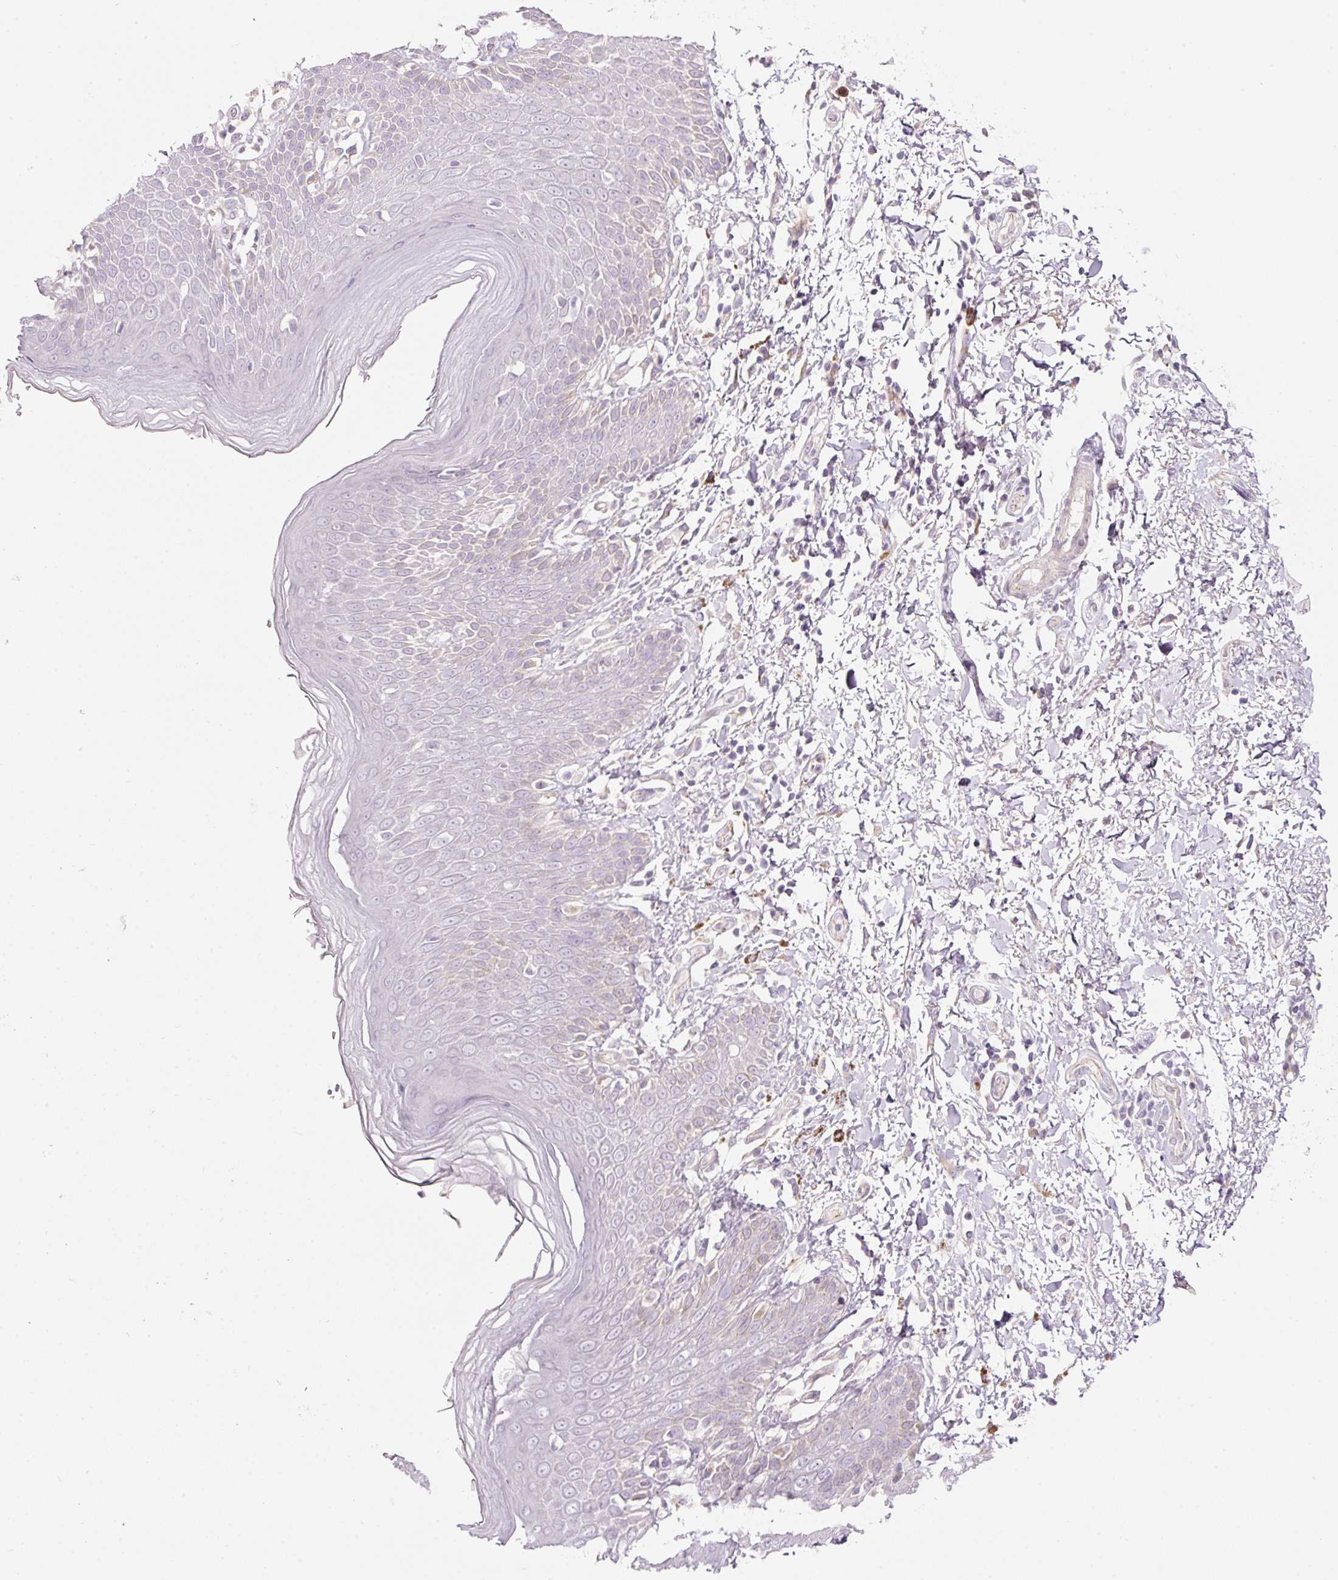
{"staining": {"intensity": "negative", "quantity": "none", "location": "none"}, "tissue": "skin", "cell_type": "Epidermal cells", "image_type": "normal", "snomed": [{"axis": "morphology", "description": "Normal tissue, NOS"}, {"axis": "topography", "description": "Peripheral nerve tissue"}], "caption": "A high-resolution histopathology image shows immunohistochemistry staining of normal skin, which shows no significant expression in epidermal cells. (Brightfield microscopy of DAB immunohistochemistry (IHC) at high magnification).", "gene": "NBPF11", "patient": {"sex": "male", "age": 51}}